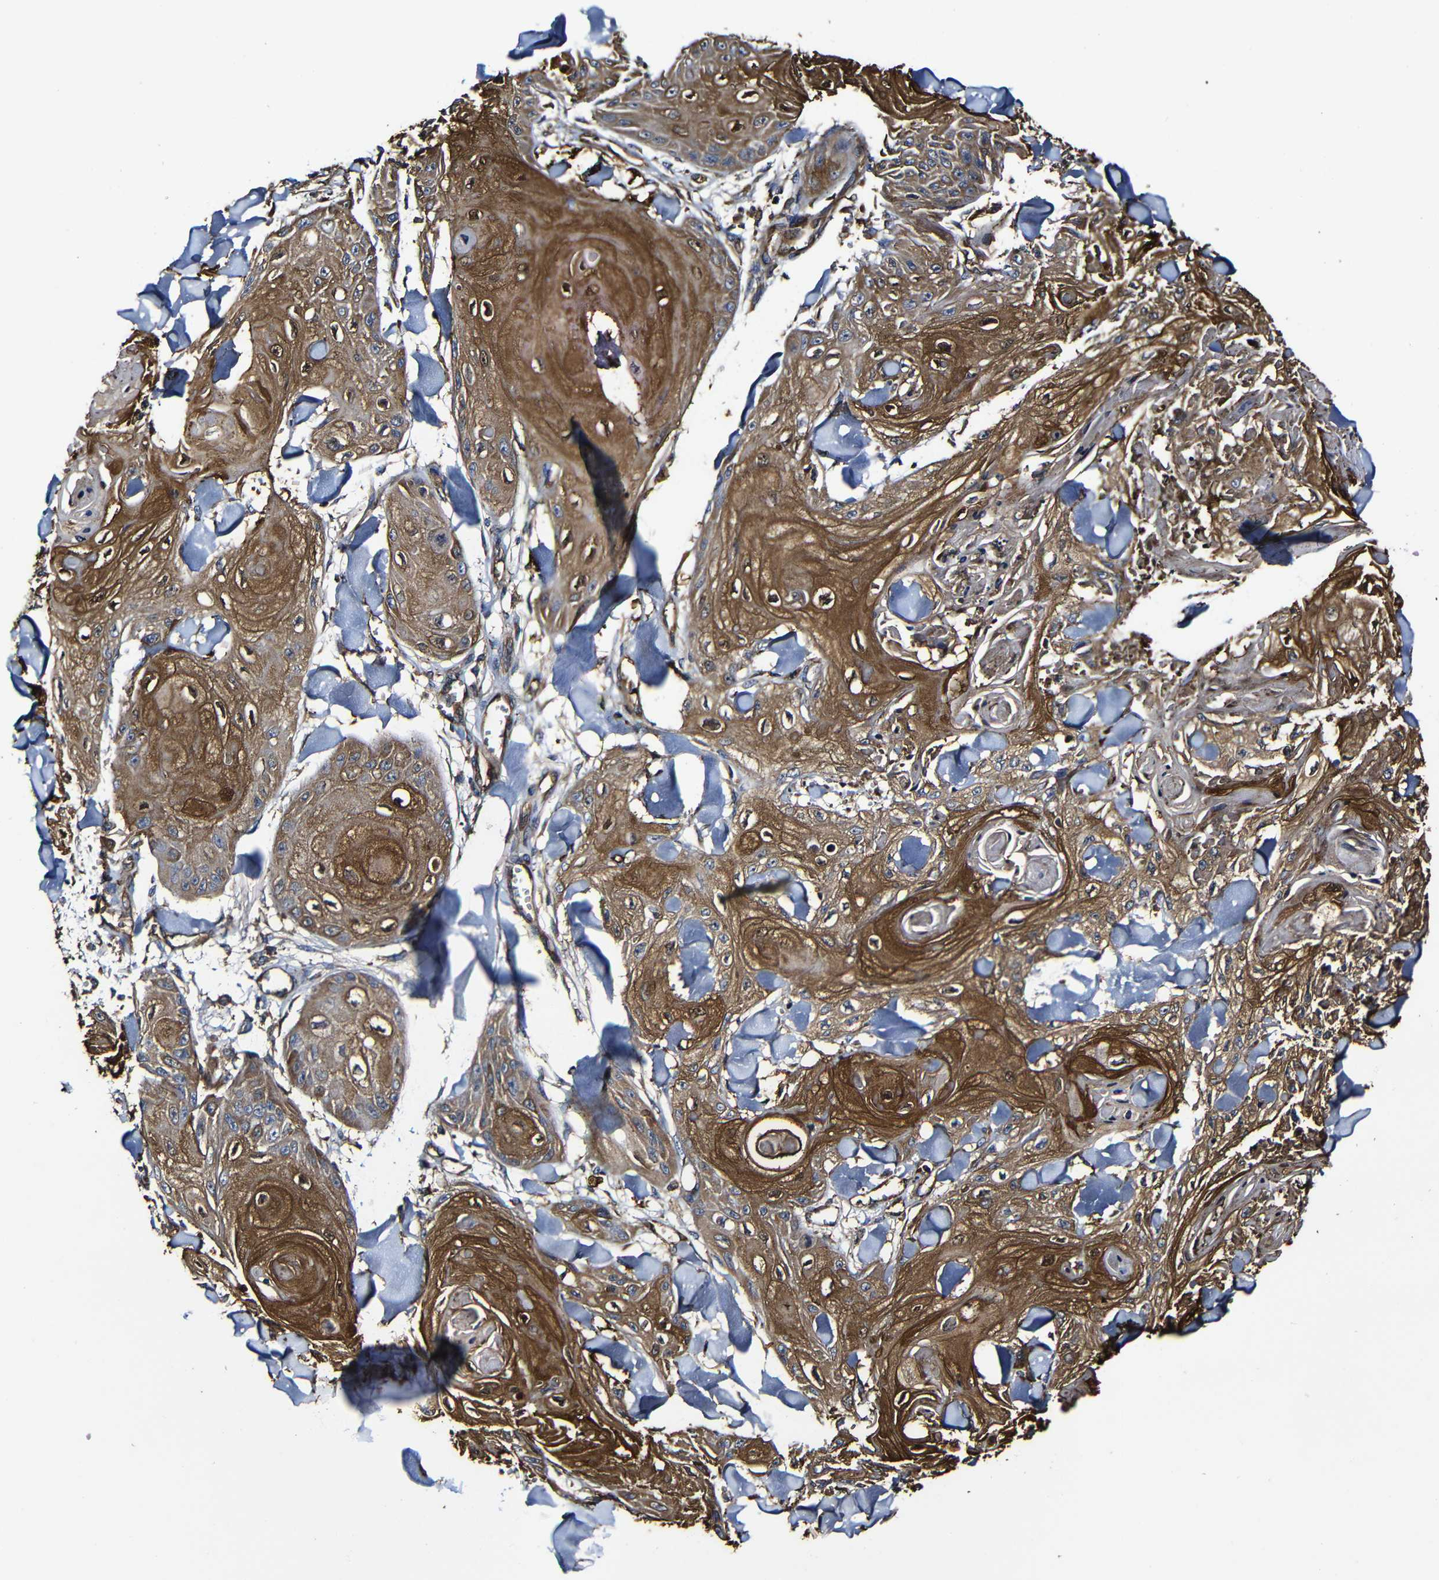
{"staining": {"intensity": "moderate", "quantity": ">75%", "location": "cytoplasmic/membranous"}, "tissue": "skin cancer", "cell_type": "Tumor cells", "image_type": "cancer", "snomed": [{"axis": "morphology", "description": "Squamous cell carcinoma, NOS"}, {"axis": "topography", "description": "Skin"}], "caption": "This is a histology image of IHC staining of skin cancer, which shows moderate staining in the cytoplasmic/membranous of tumor cells.", "gene": "MSN", "patient": {"sex": "male", "age": 74}}